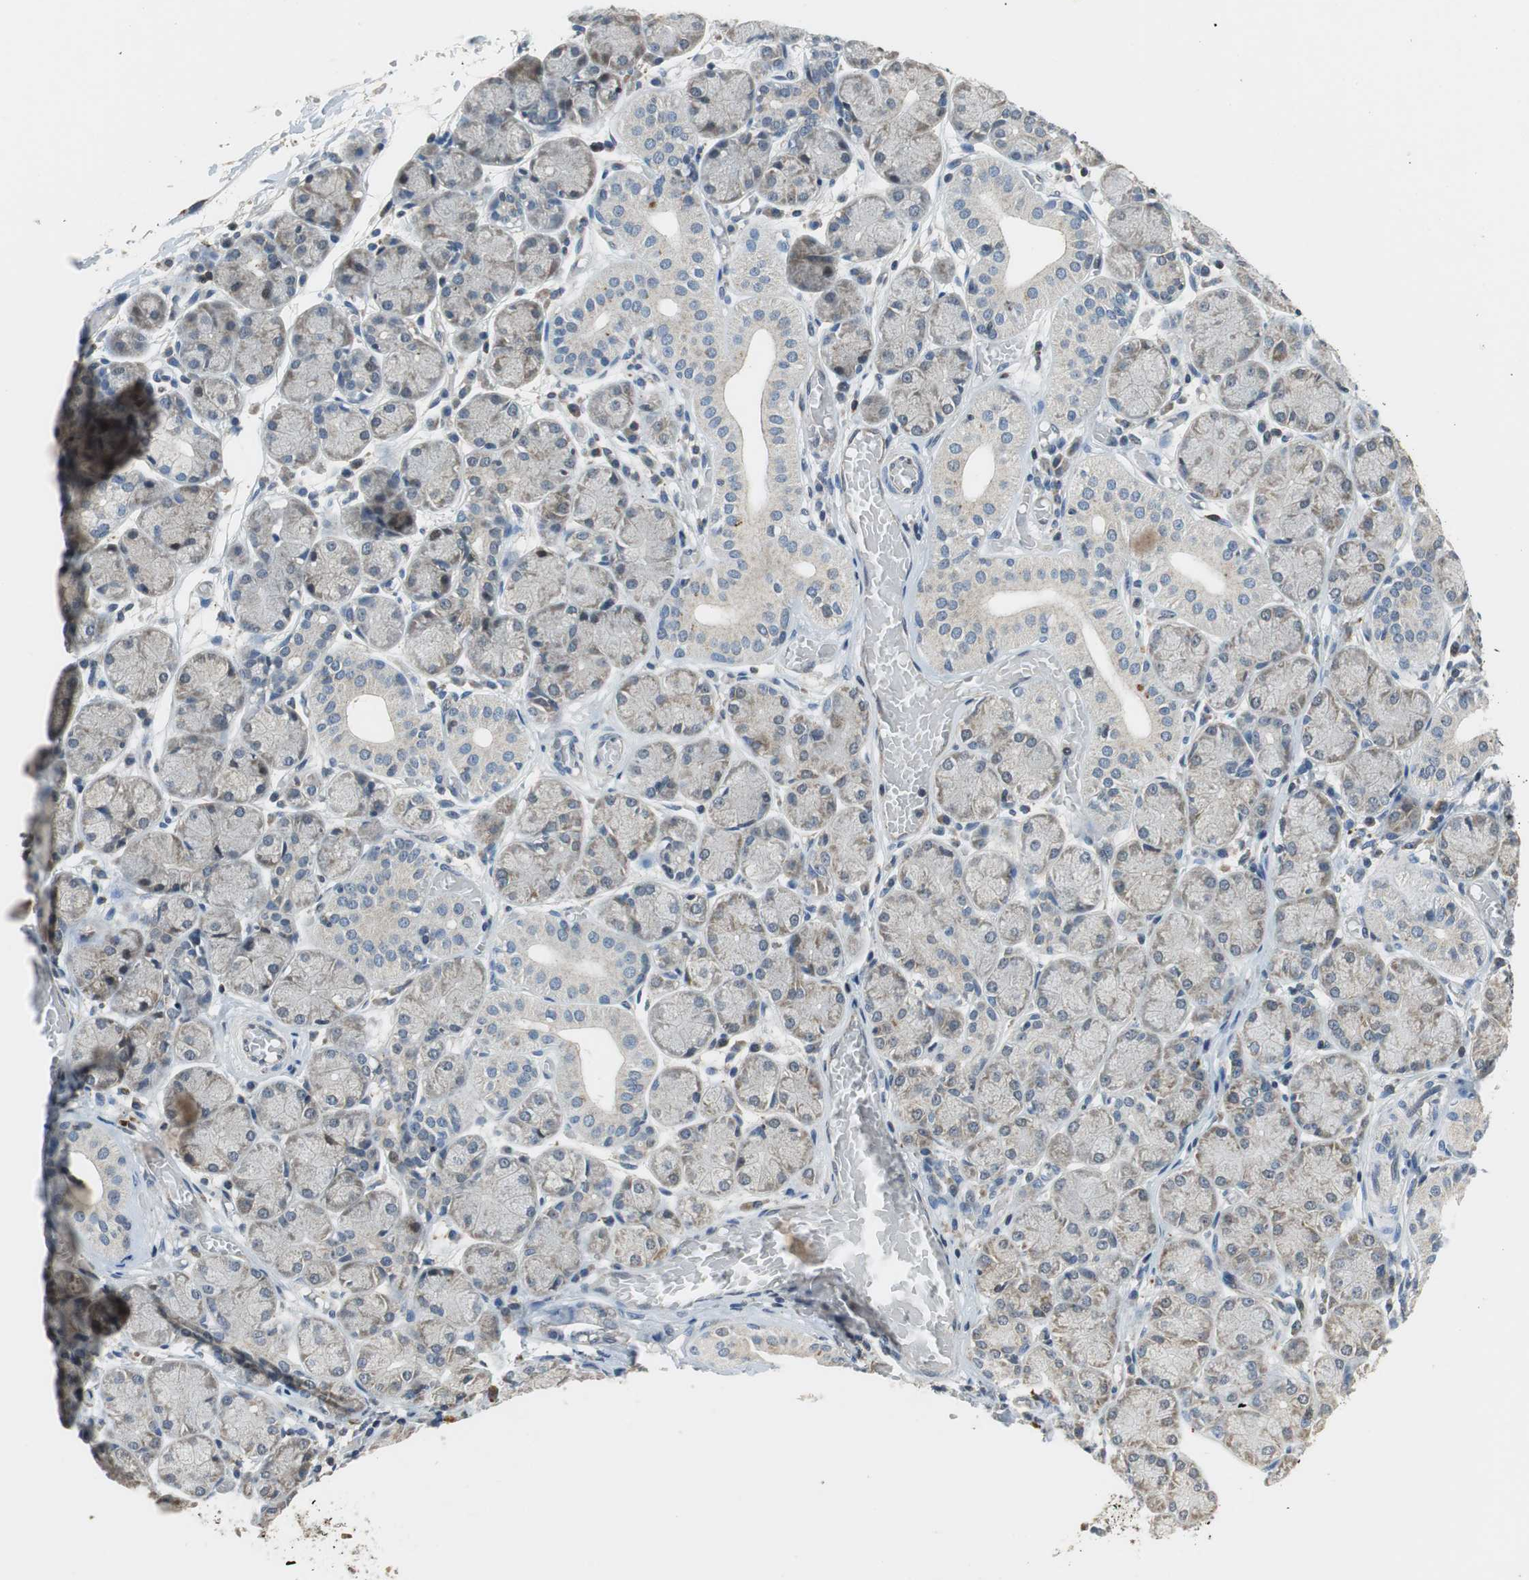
{"staining": {"intensity": "weak", "quantity": "25%-75%", "location": "cytoplasmic/membranous"}, "tissue": "salivary gland", "cell_type": "Glandular cells", "image_type": "normal", "snomed": [{"axis": "morphology", "description": "Normal tissue, NOS"}, {"axis": "topography", "description": "Salivary gland"}], "caption": "A brown stain shows weak cytoplasmic/membranous positivity of a protein in glandular cells of benign salivary gland. The staining was performed using DAB, with brown indicating positive protein expression. Nuclei are stained blue with hematoxylin.", "gene": "GSDMD", "patient": {"sex": "female", "age": 24}}